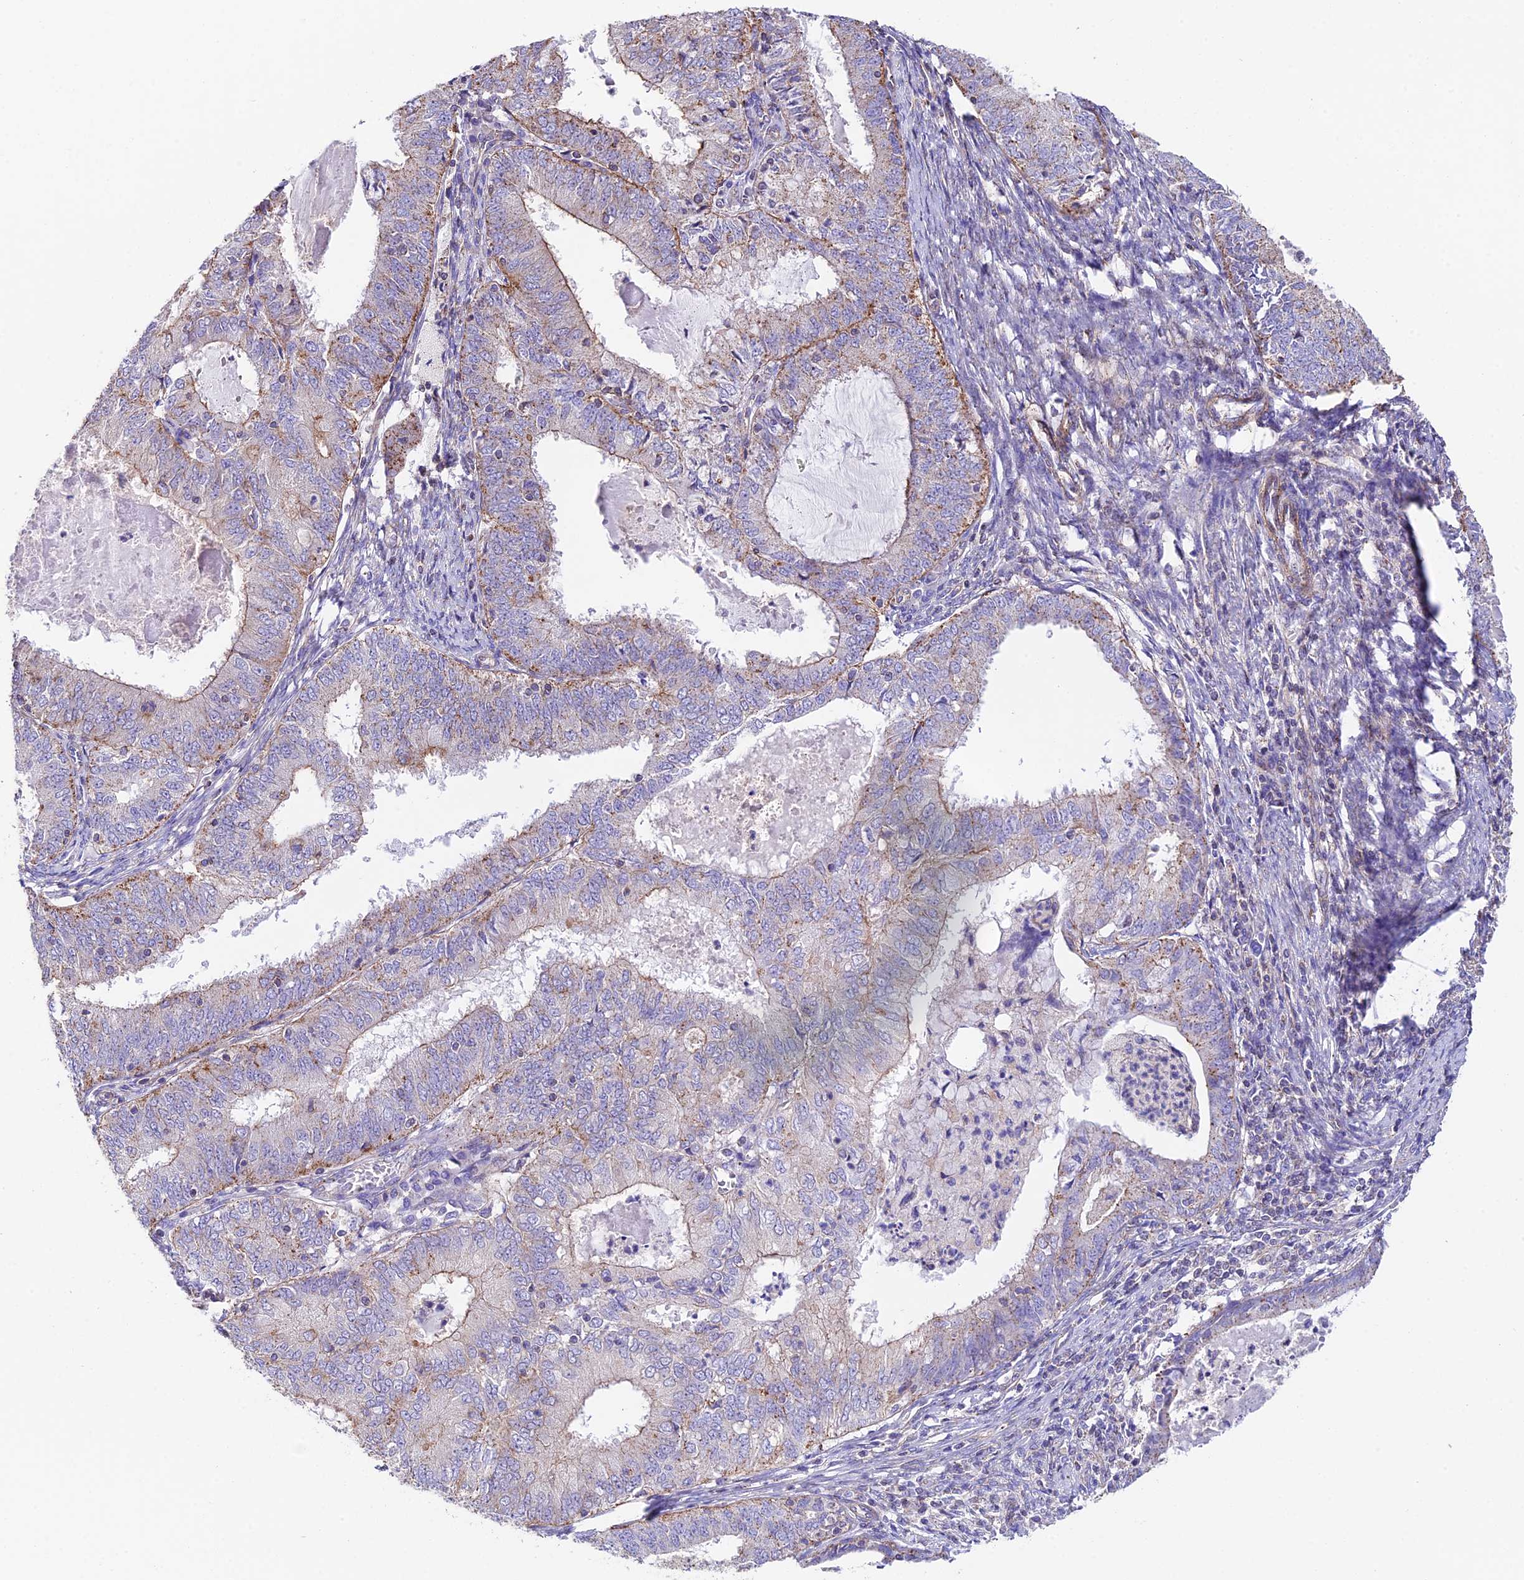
{"staining": {"intensity": "moderate", "quantity": "<25%", "location": "cytoplasmic/membranous"}, "tissue": "endometrial cancer", "cell_type": "Tumor cells", "image_type": "cancer", "snomed": [{"axis": "morphology", "description": "Adenocarcinoma, NOS"}, {"axis": "topography", "description": "Endometrium"}], "caption": "Immunohistochemistry (IHC) staining of endometrial cancer, which reveals low levels of moderate cytoplasmic/membranous expression in approximately <25% of tumor cells indicating moderate cytoplasmic/membranous protein expression. The staining was performed using DAB (3,3'-diaminobenzidine) (brown) for protein detection and nuclei were counterstained in hematoxylin (blue).", "gene": "QRFP", "patient": {"sex": "female", "age": 57}}